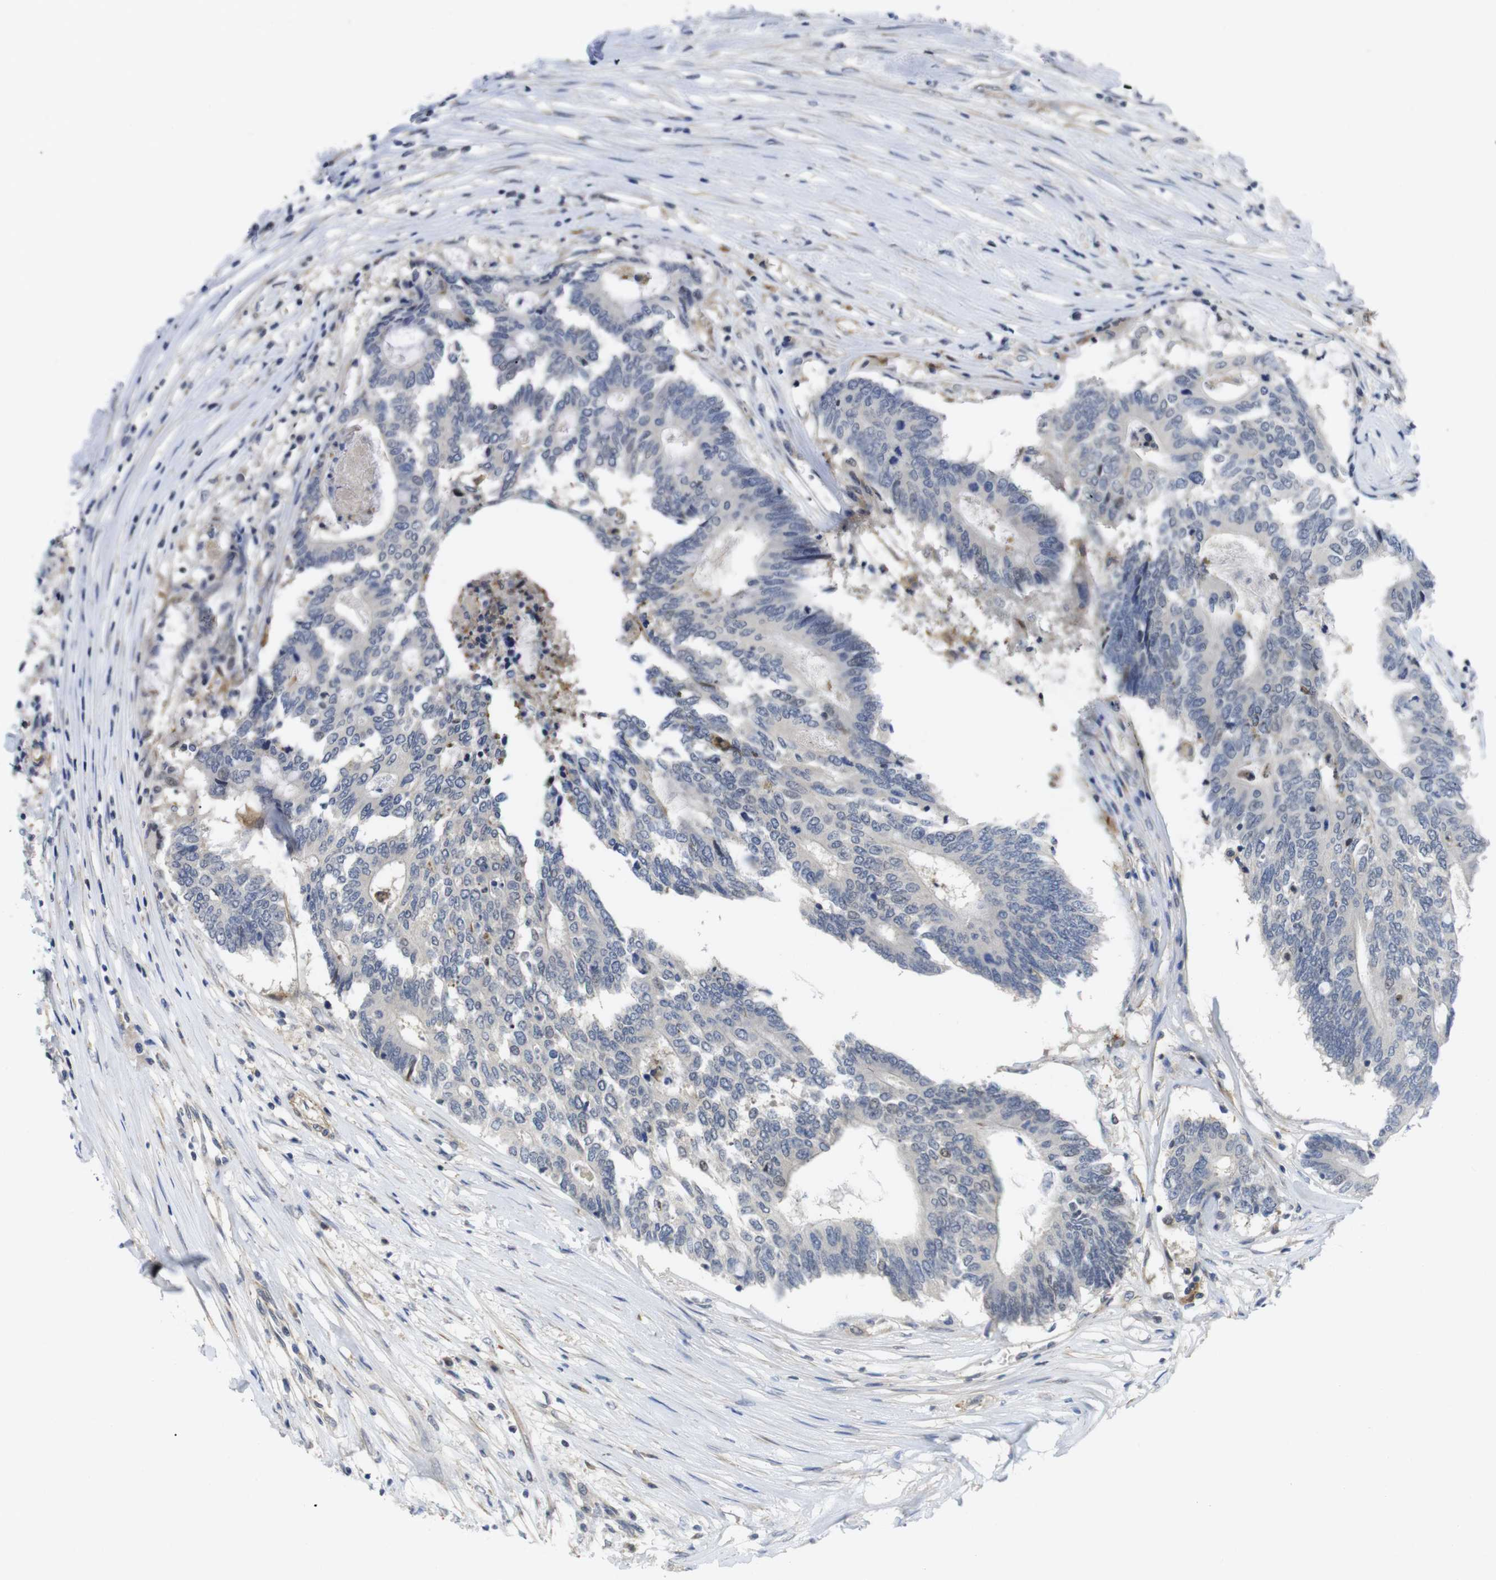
{"staining": {"intensity": "negative", "quantity": "none", "location": "none"}, "tissue": "colorectal cancer", "cell_type": "Tumor cells", "image_type": "cancer", "snomed": [{"axis": "morphology", "description": "Adenocarcinoma, NOS"}, {"axis": "topography", "description": "Rectum"}], "caption": "This is an immunohistochemistry (IHC) image of human colorectal adenocarcinoma. There is no expression in tumor cells.", "gene": "FNTA", "patient": {"sex": "male", "age": 63}}